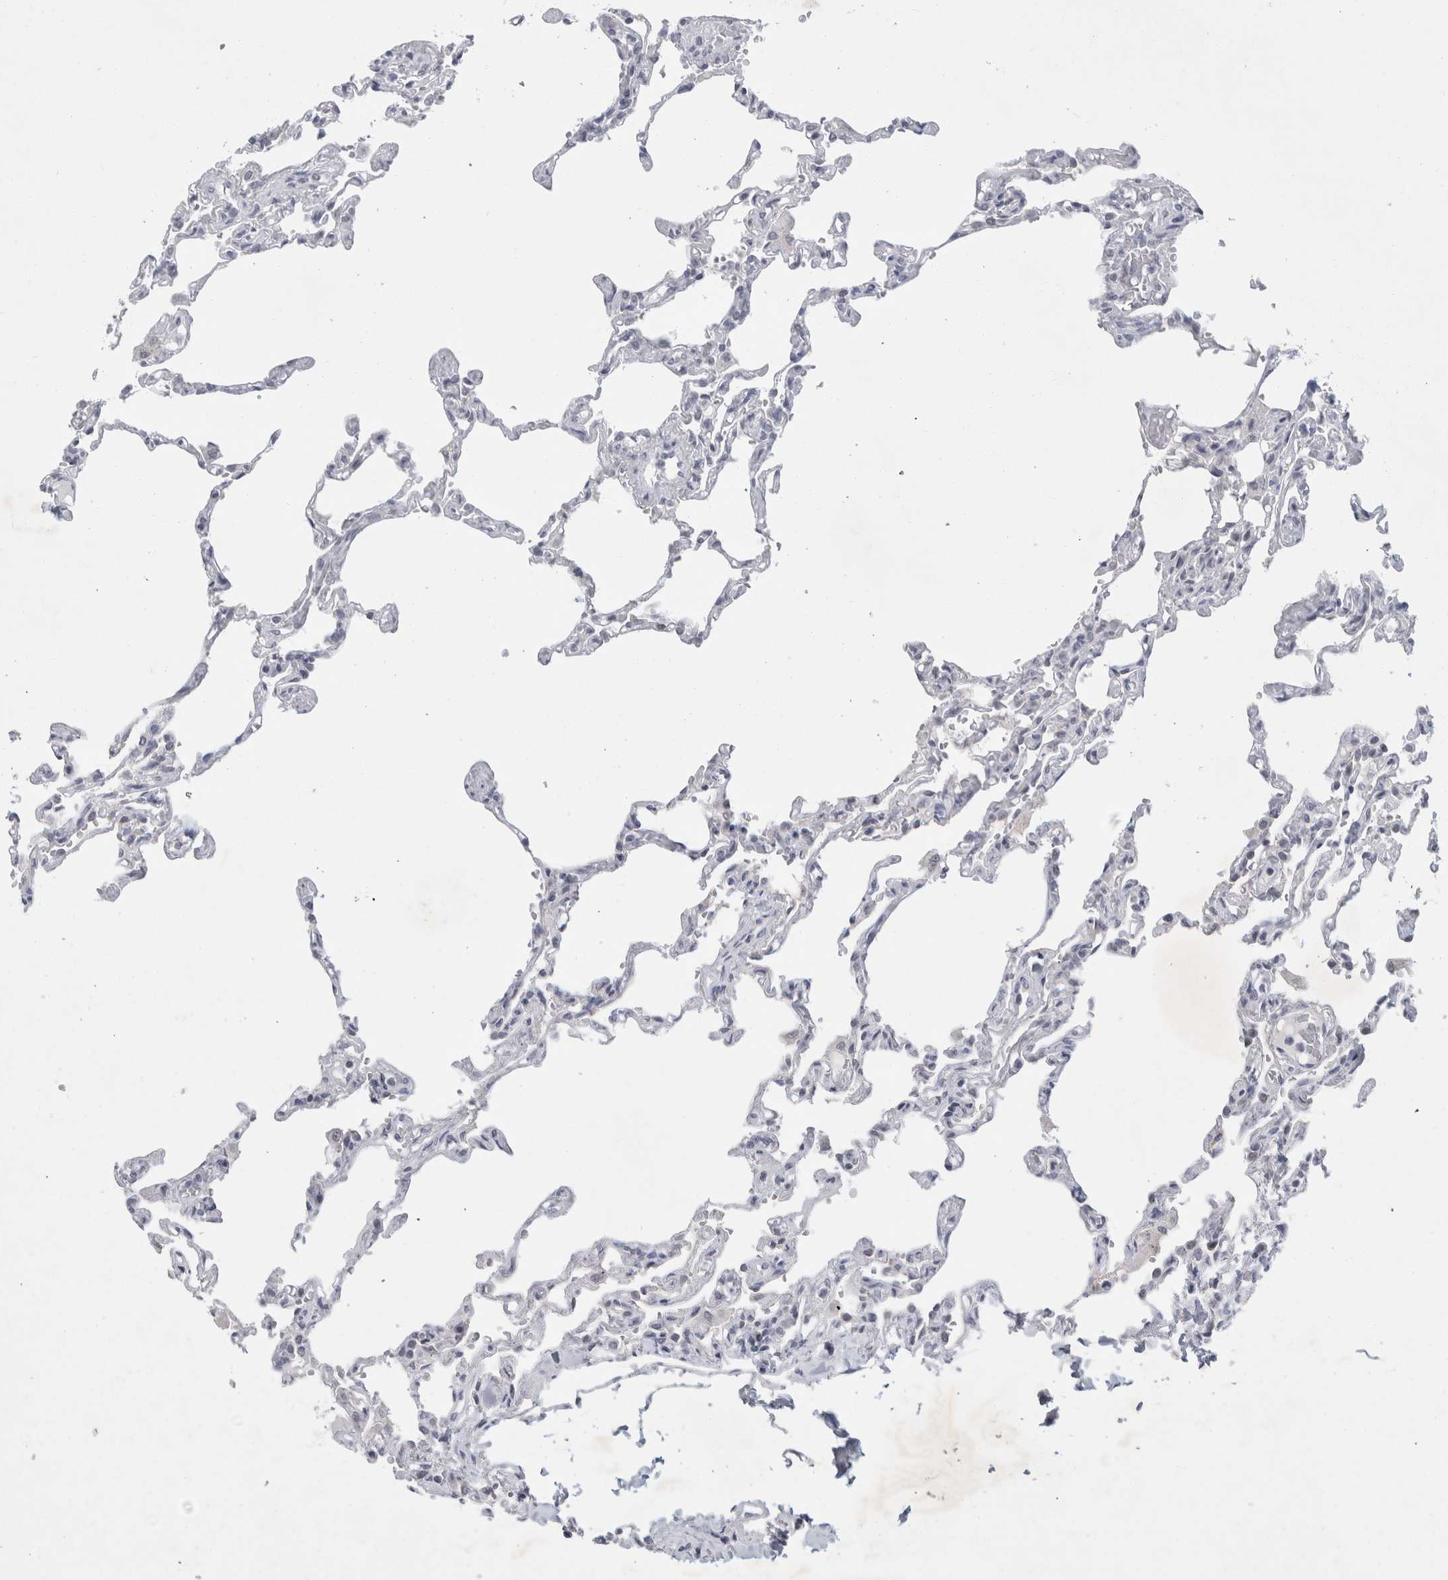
{"staining": {"intensity": "negative", "quantity": "none", "location": "none"}, "tissue": "lung", "cell_type": "Alveolar cells", "image_type": "normal", "snomed": [{"axis": "morphology", "description": "Normal tissue, NOS"}, {"axis": "topography", "description": "Lung"}], "caption": "DAB (3,3'-diaminobenzidine) immunohistochemical staining of benign lung exhibits no significant staining in alveolar cells. (DAB immunohistochemistry (IHC) visualized using brightfield microscopy, high magnification).", "gene": "NIPA1", "patient": {"sex": "male", "age": 21}}